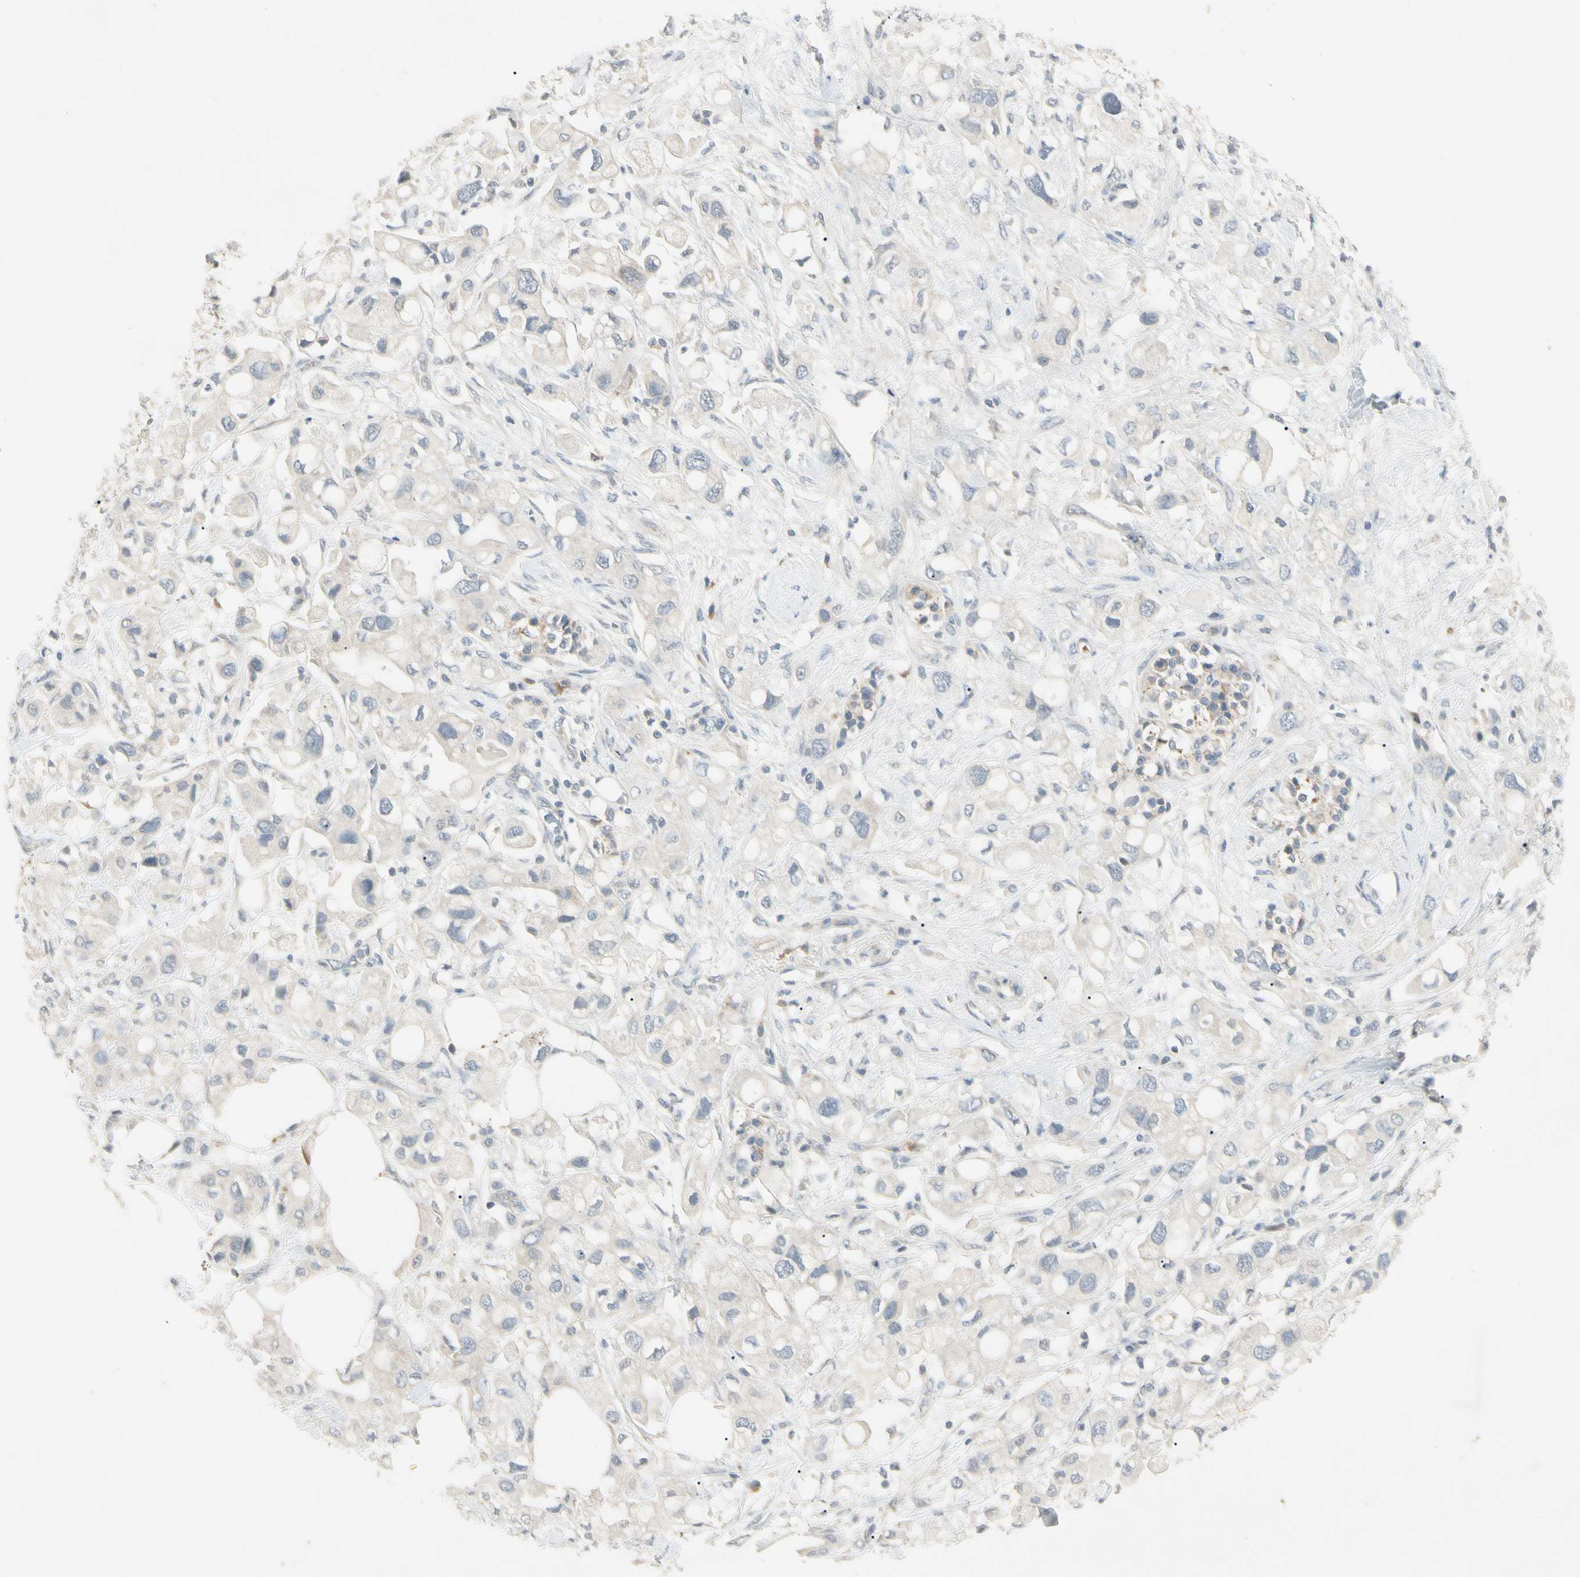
{"staining": {"intensity": "negative", "quantity": "none", "location": "none"}, "tissue": "pancreatic cancer", "cell_type": "Tumor cells", "image_type": "cancer", "snomed": [{"axis": "morphology", "description": "Adenocarcinoma, NOS"}, {"axis": "topography", "description": "Pancreas"}], "caption": "Histopathology image shows no protein expression in tumor cells of pancreatic cancer (adenocarcinoma) tissue.", "gene": "PRSS21", "patient": {"sex": "female", "age": 56}}